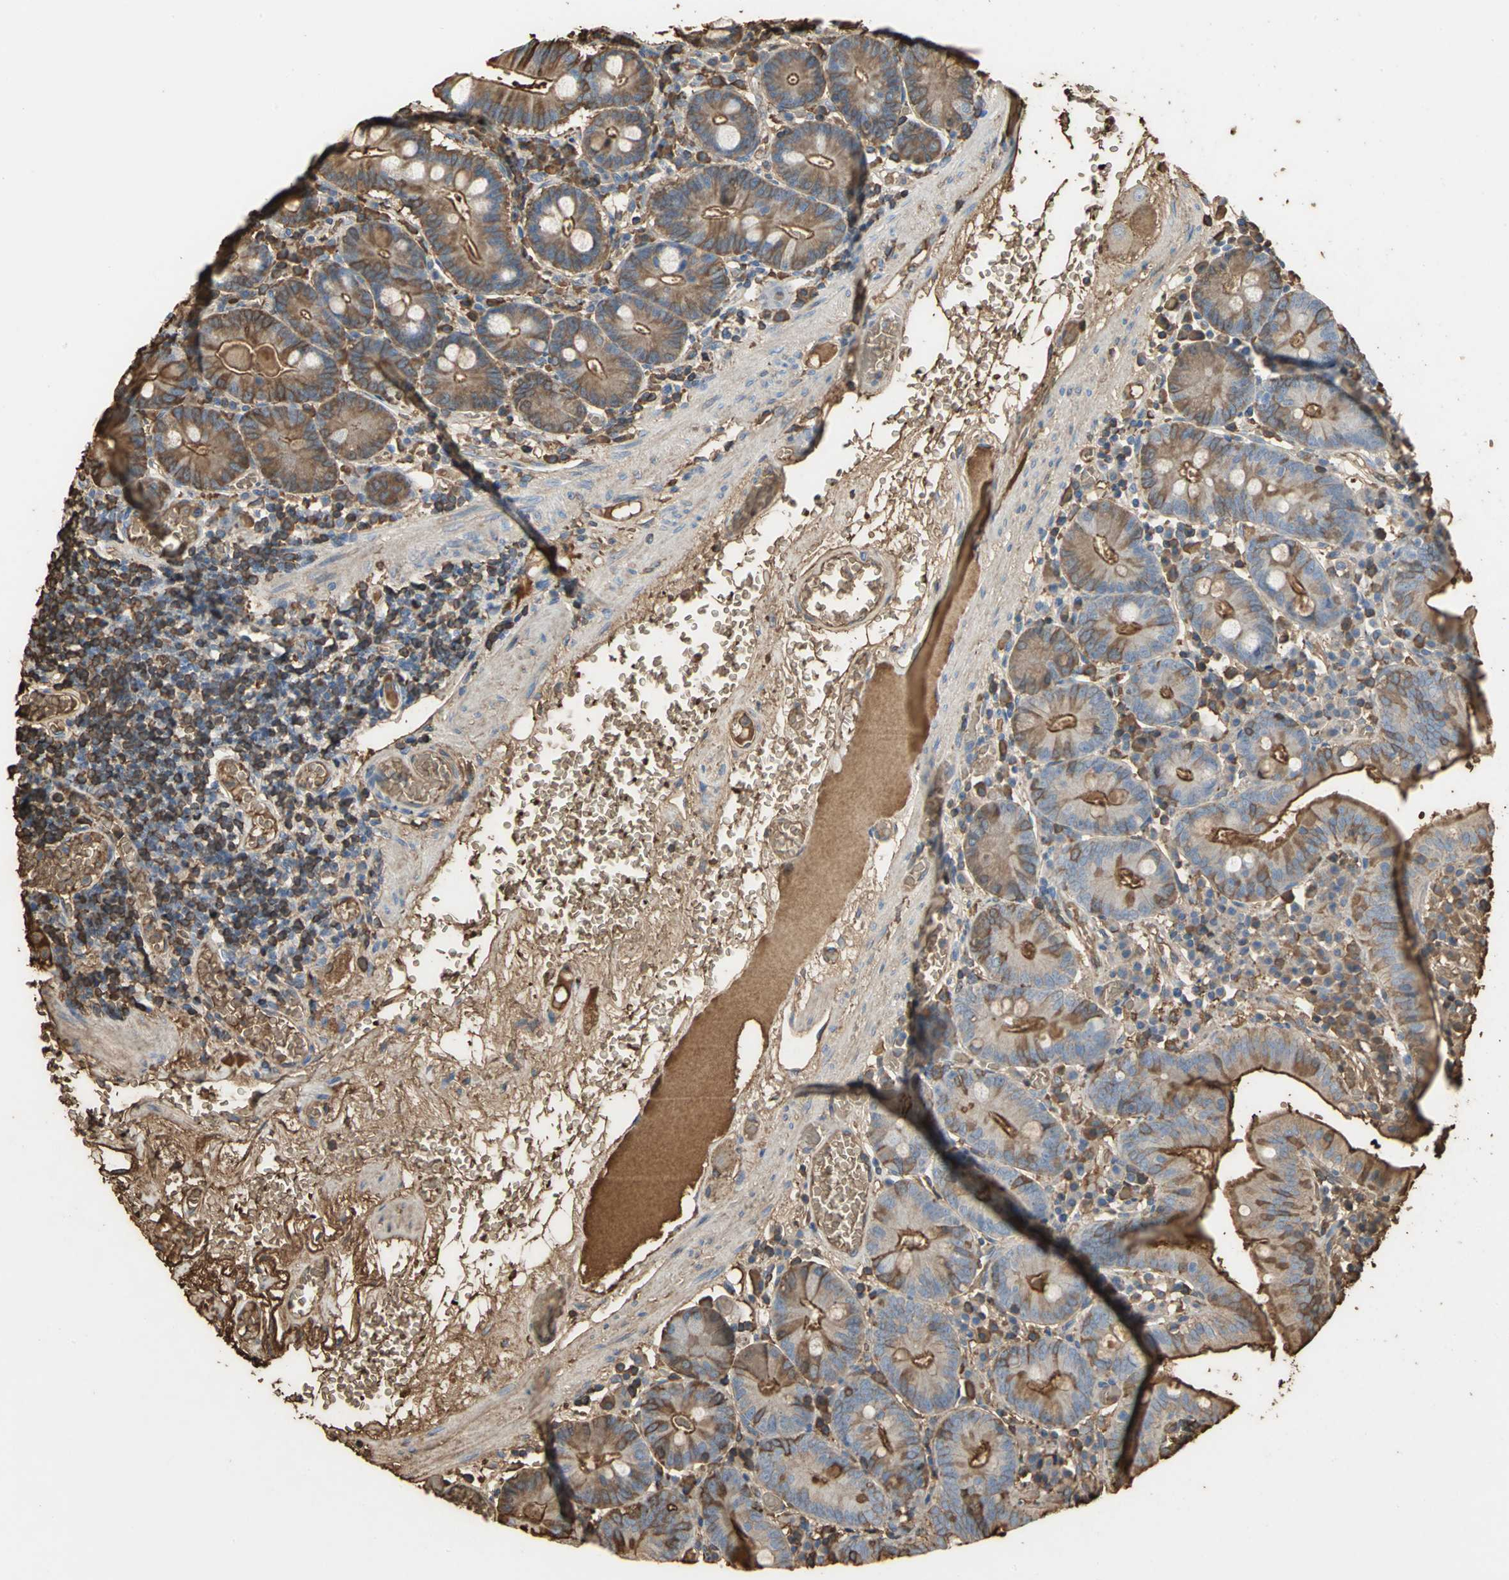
{"staining": {"intensity": "moderate", "quantity": ">75%", "location": "cytoplasmic/membranous"}, "tissue": "small intestine", "cell_type": "Glandular cells", "image_type": "normal", "snomed": [{"axis": "morphology", "description": "Normal tissue, NOS"}, {"axis": "topography", "description": "Small intestine"}], "caption": "Immunohistochemical staining of benign small intestine displays >75% levels of moderate cytoplasmic/membranous protein staining in about >75% of glandular cells.", "gene": "TREM1", "patient": {"sex": "male", "age": 71}}